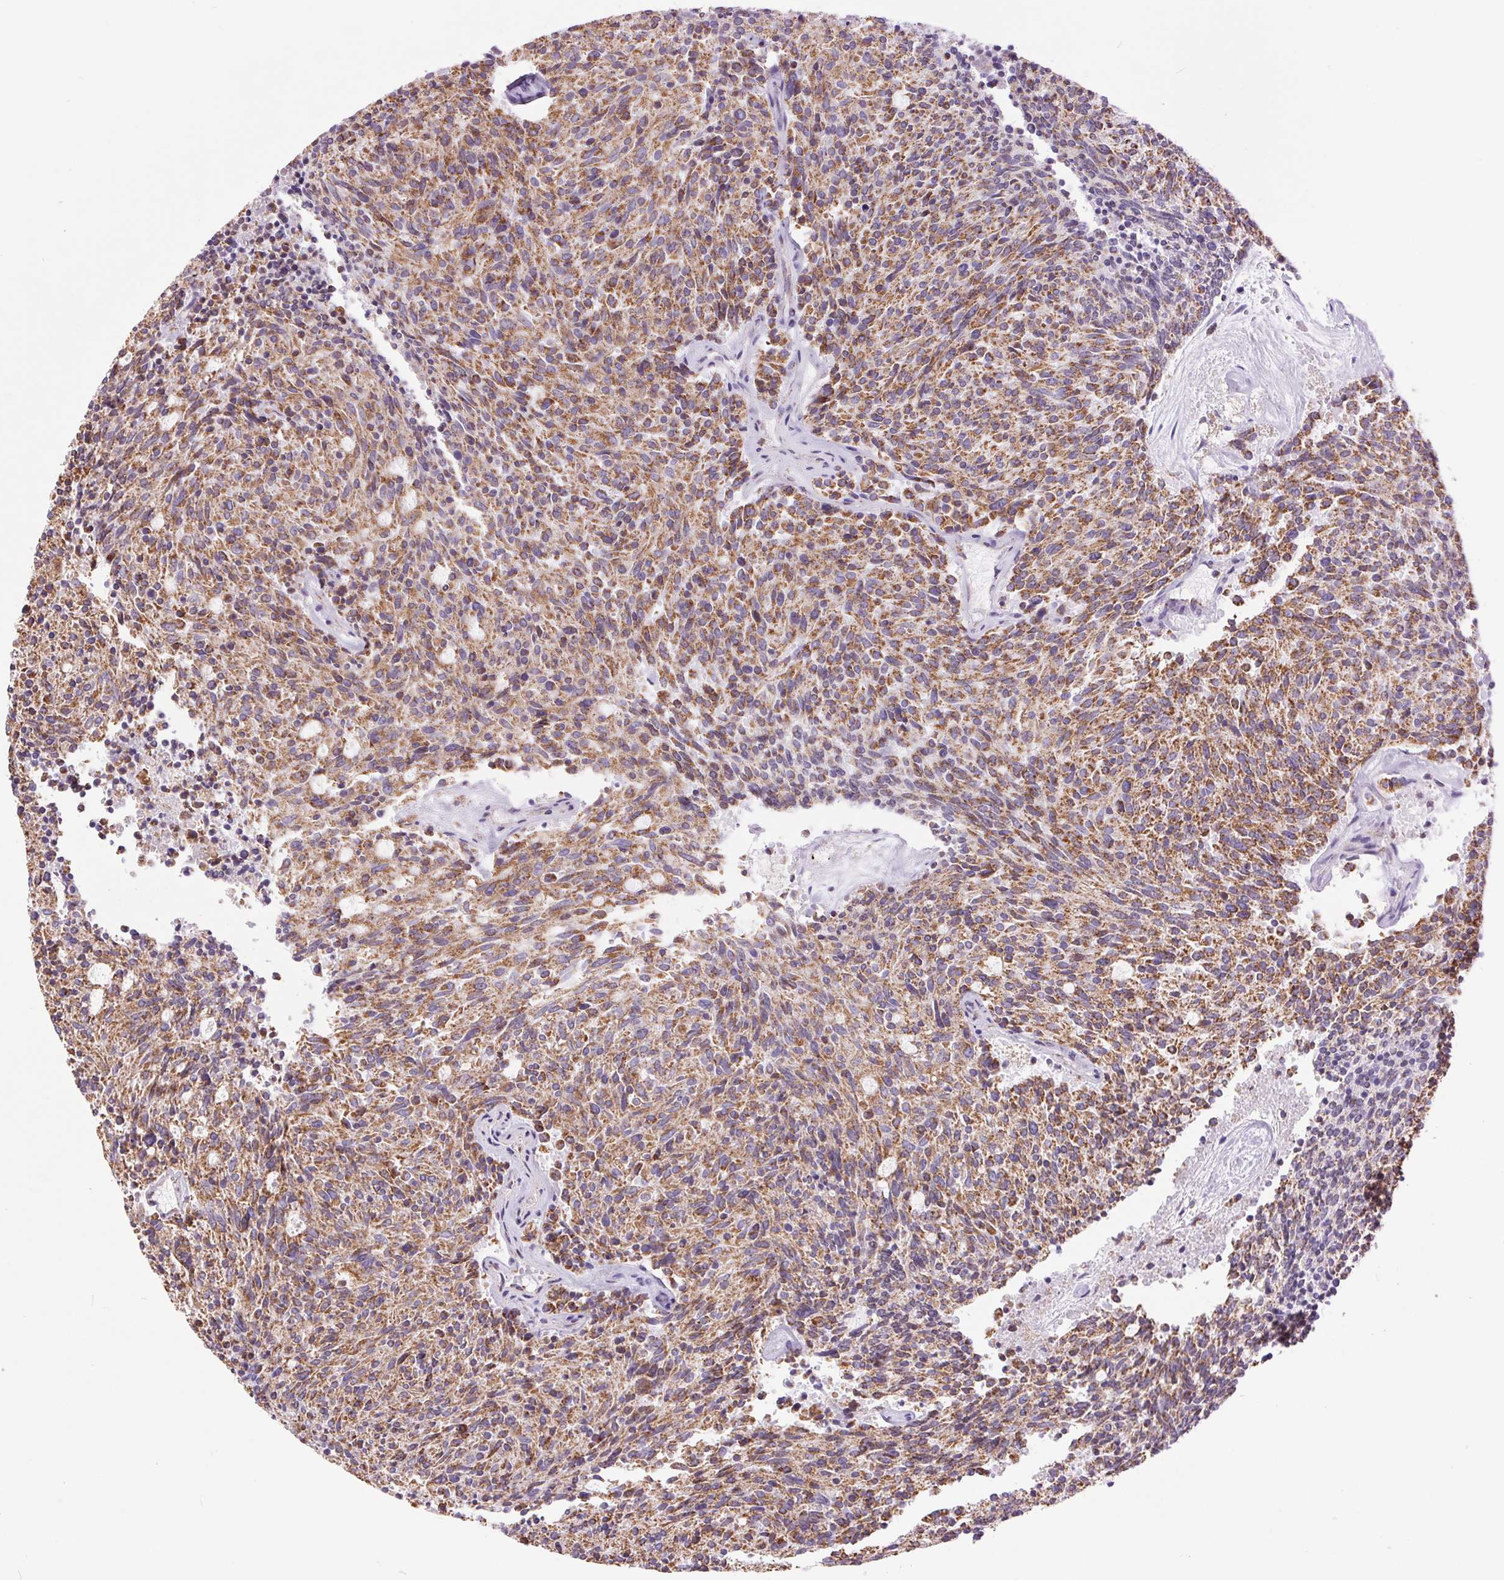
{"staining": {"intensity": "moderate", "quantity": ">75%", "location": "cytoplasmic/membranous"}, "tissue": "carcinoid", "cell_type": "Tumor cells", "image_type": "cancer", "snomed": [{"axis": "morphology", "description": "Carcinoid, malignant, NOS"}, {"axis": "topography", "description": "Pancreas"}], "caption": "An IHC histopathology image of neoplastic tissue is shown. Protein staining in brown highlights moderate cytoplasmic/membranous positivity in malignant carcinoid within tumor cells. The staining was performed using DAB to visualize the protein expression in brown, while the nuclei were stained in blue with hematoxylin (Magnification: 20x).", "gene": "ATP5PB", "patient": {"sex": "female", "age": 54}}